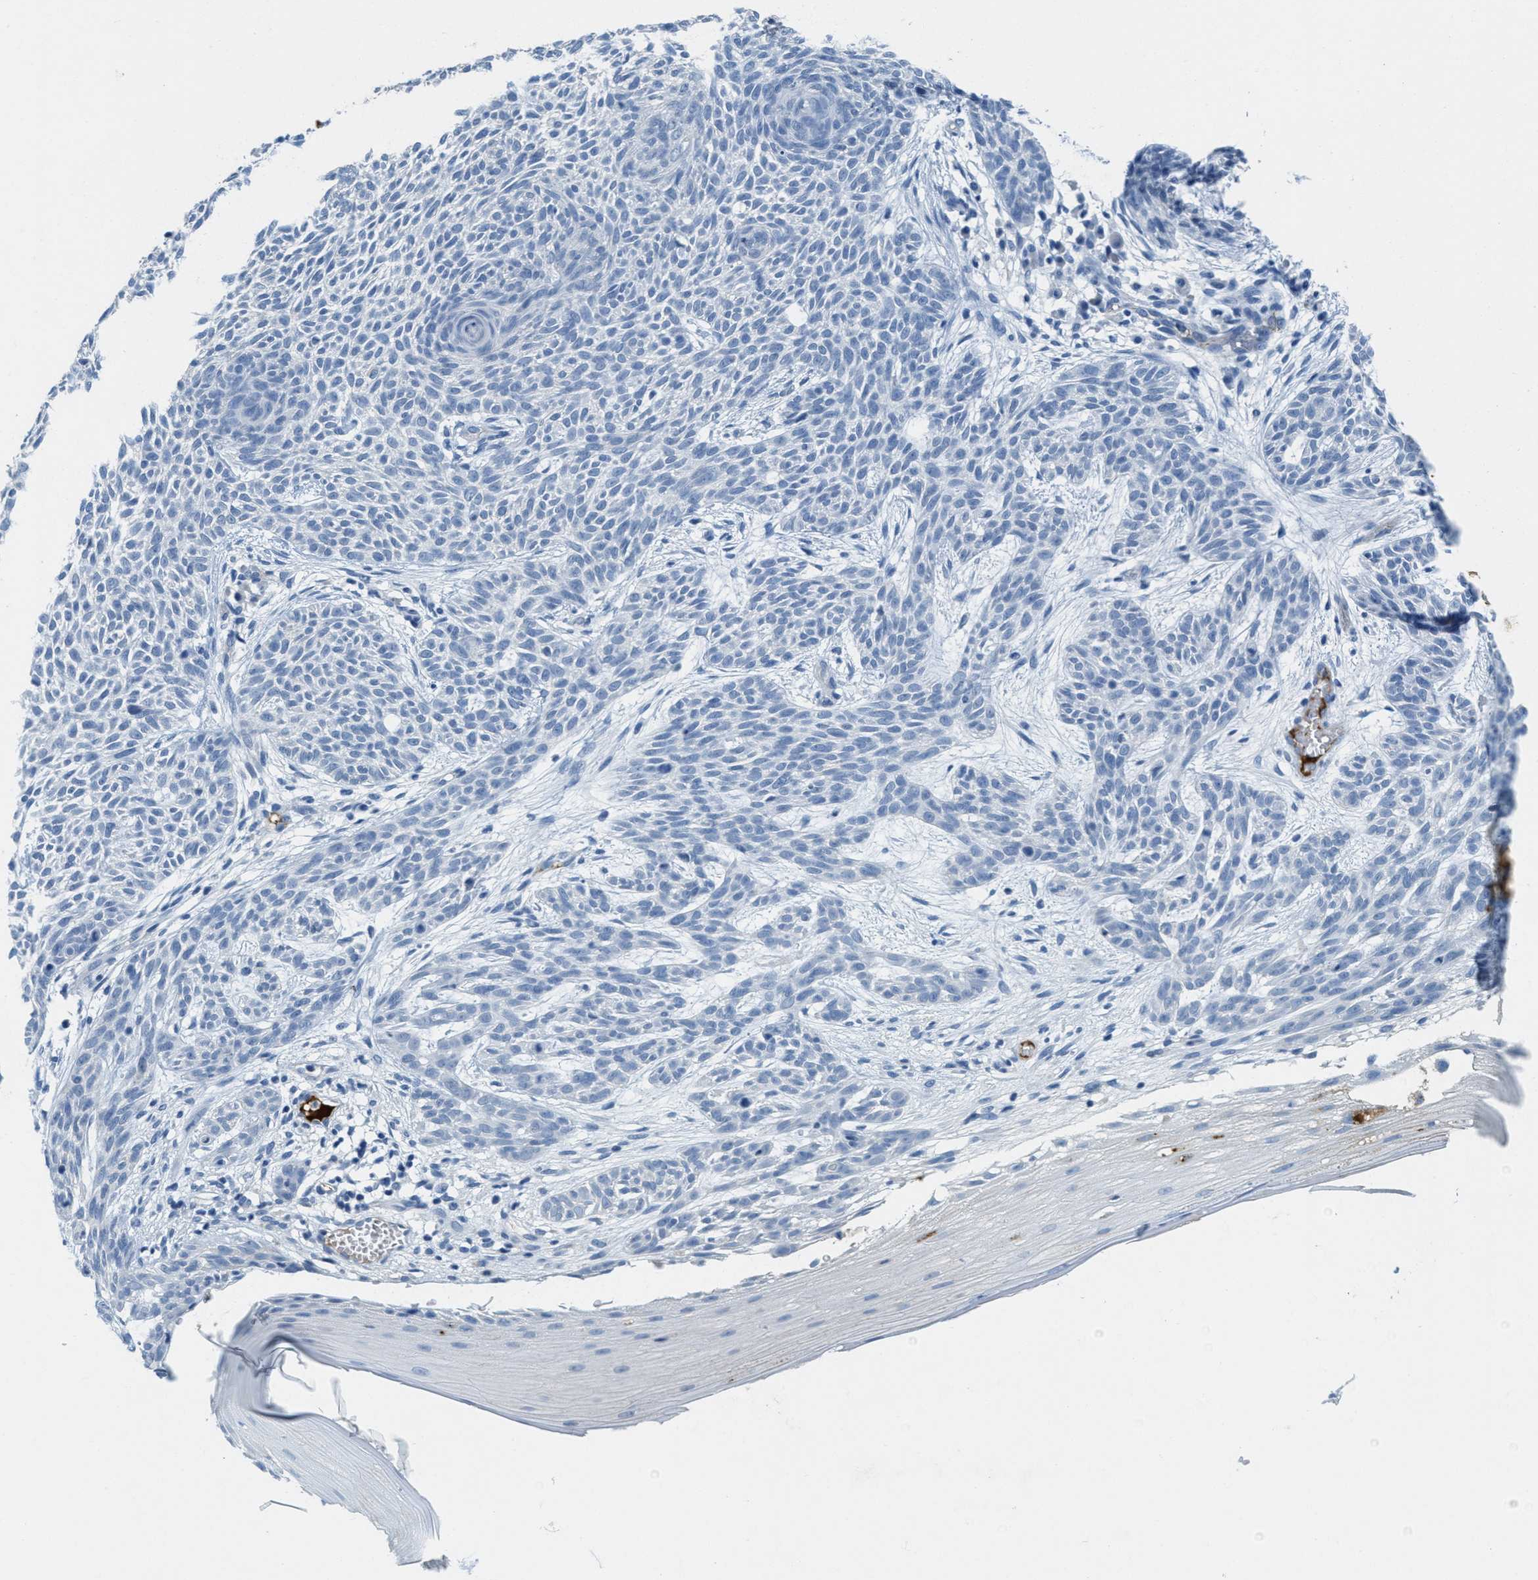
{"staining": {"intensity": "negative", "quantity": "none", "location": "none"}, "tissue": "skin cancer", "cell_type": "Tumor cells", "image_type": "cancer", "snomed": [{"axis": "morphology", "description": "Basal cell carcinoma"}, {"axis": "topography", "description": "Skin"}], "caption": "IHC image of skin basal cell carcinoma stained for a protein (brown), which demonstrates no expression in tumor cells.", "gene": "A2M", "patient": {"sex": "female", "age": 59}}